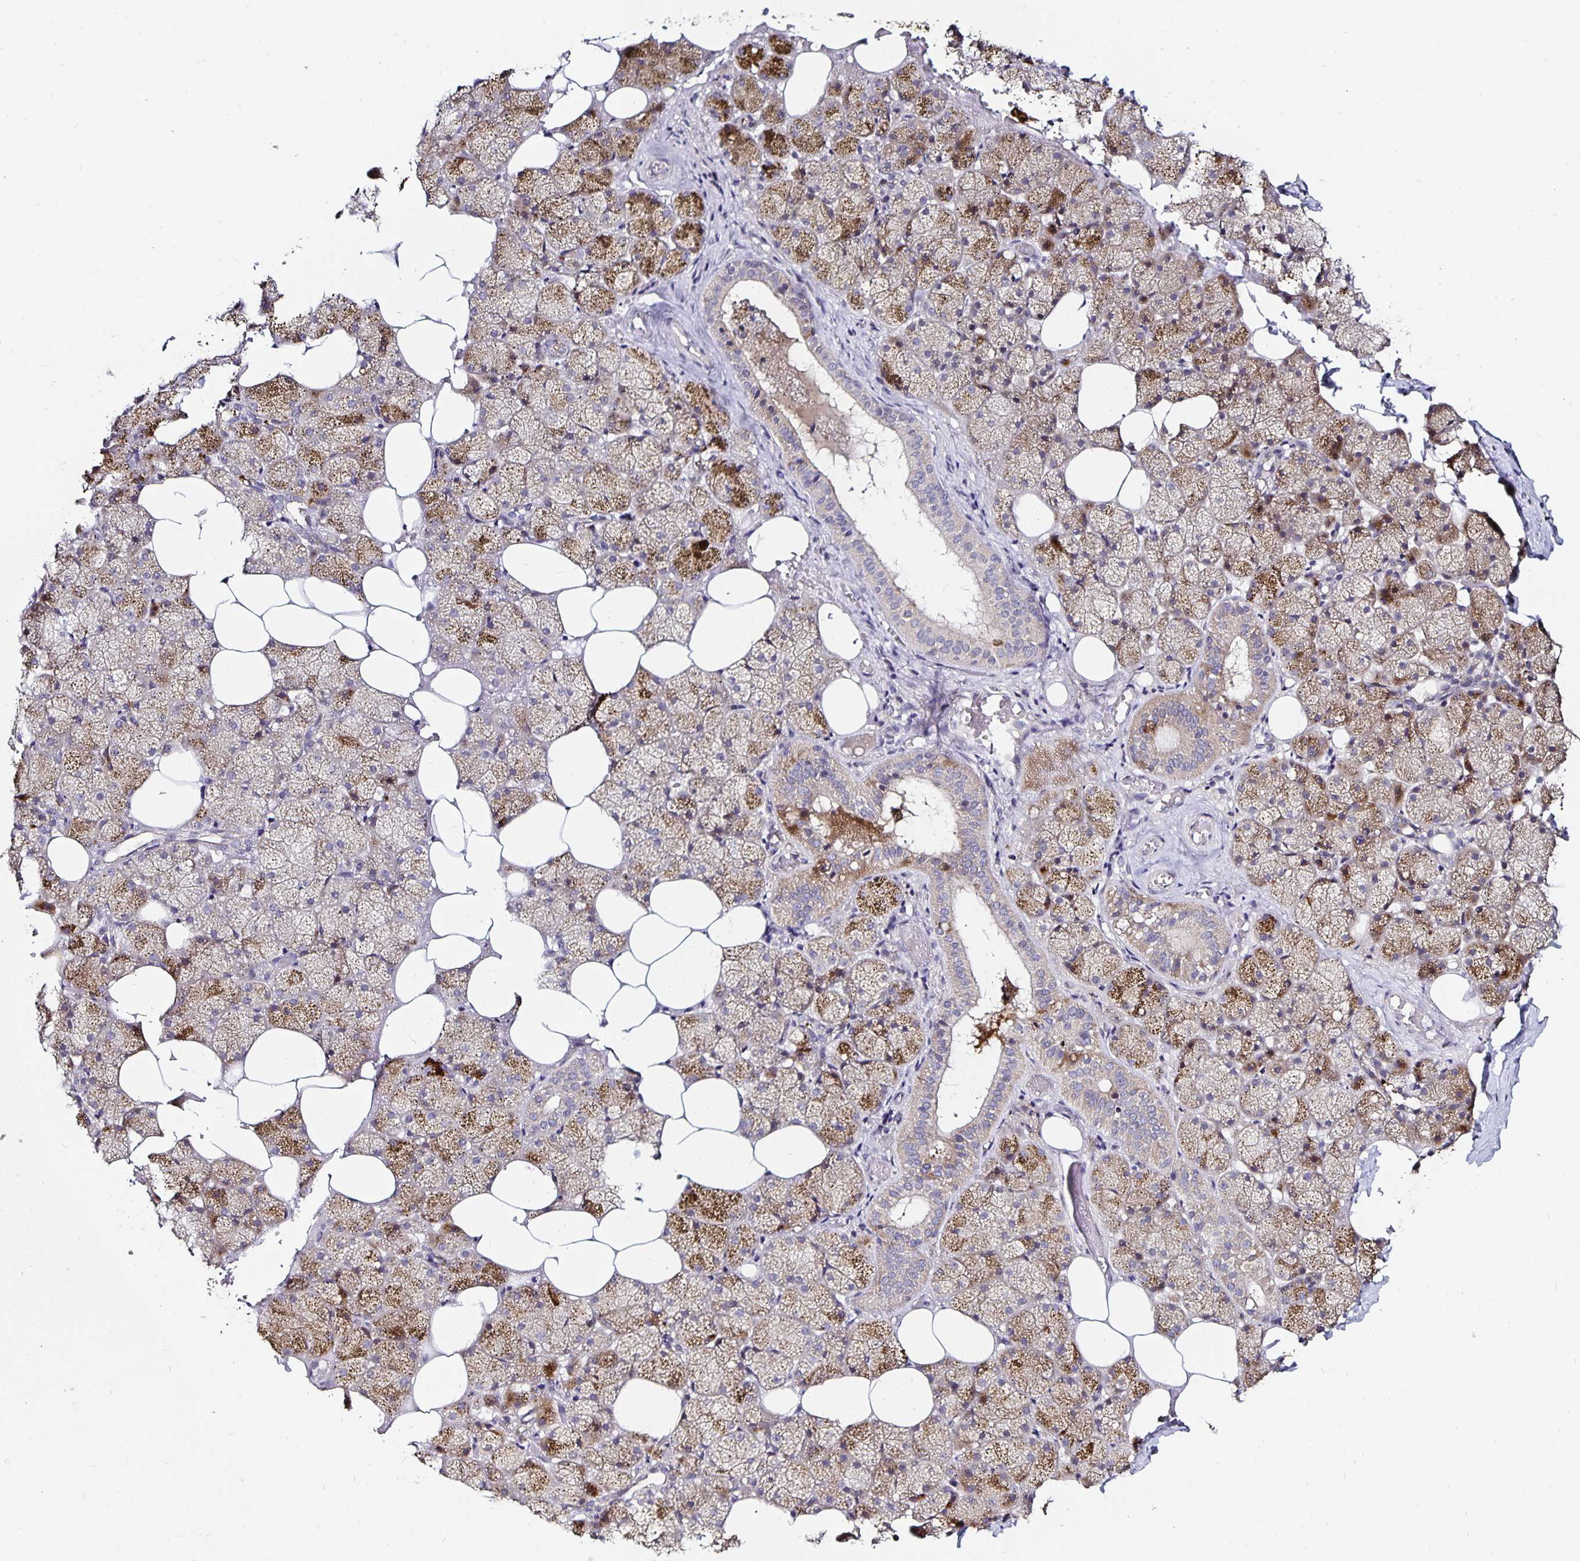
{"staining": {"intensity": "moderate", "quantity": "25%-75%", "location": "cytoplasmic/membranous"}, "tissue": "salivary gland", "cell_type": "Glandular cells", "image_type": "normal", "snomed": [{"axis": "morphology", "description": "Normal tissue, NOS"}, {"axis": "topography", "description": "Salivary gland"}], "caption": "Protein staining of benign salivary gland displays moderate cytoplasmic/membranous positivity in approximately 25%-75% of glandular cells.", "gene": "ANLN", "patient": {"sex": "male", "age": 38}}